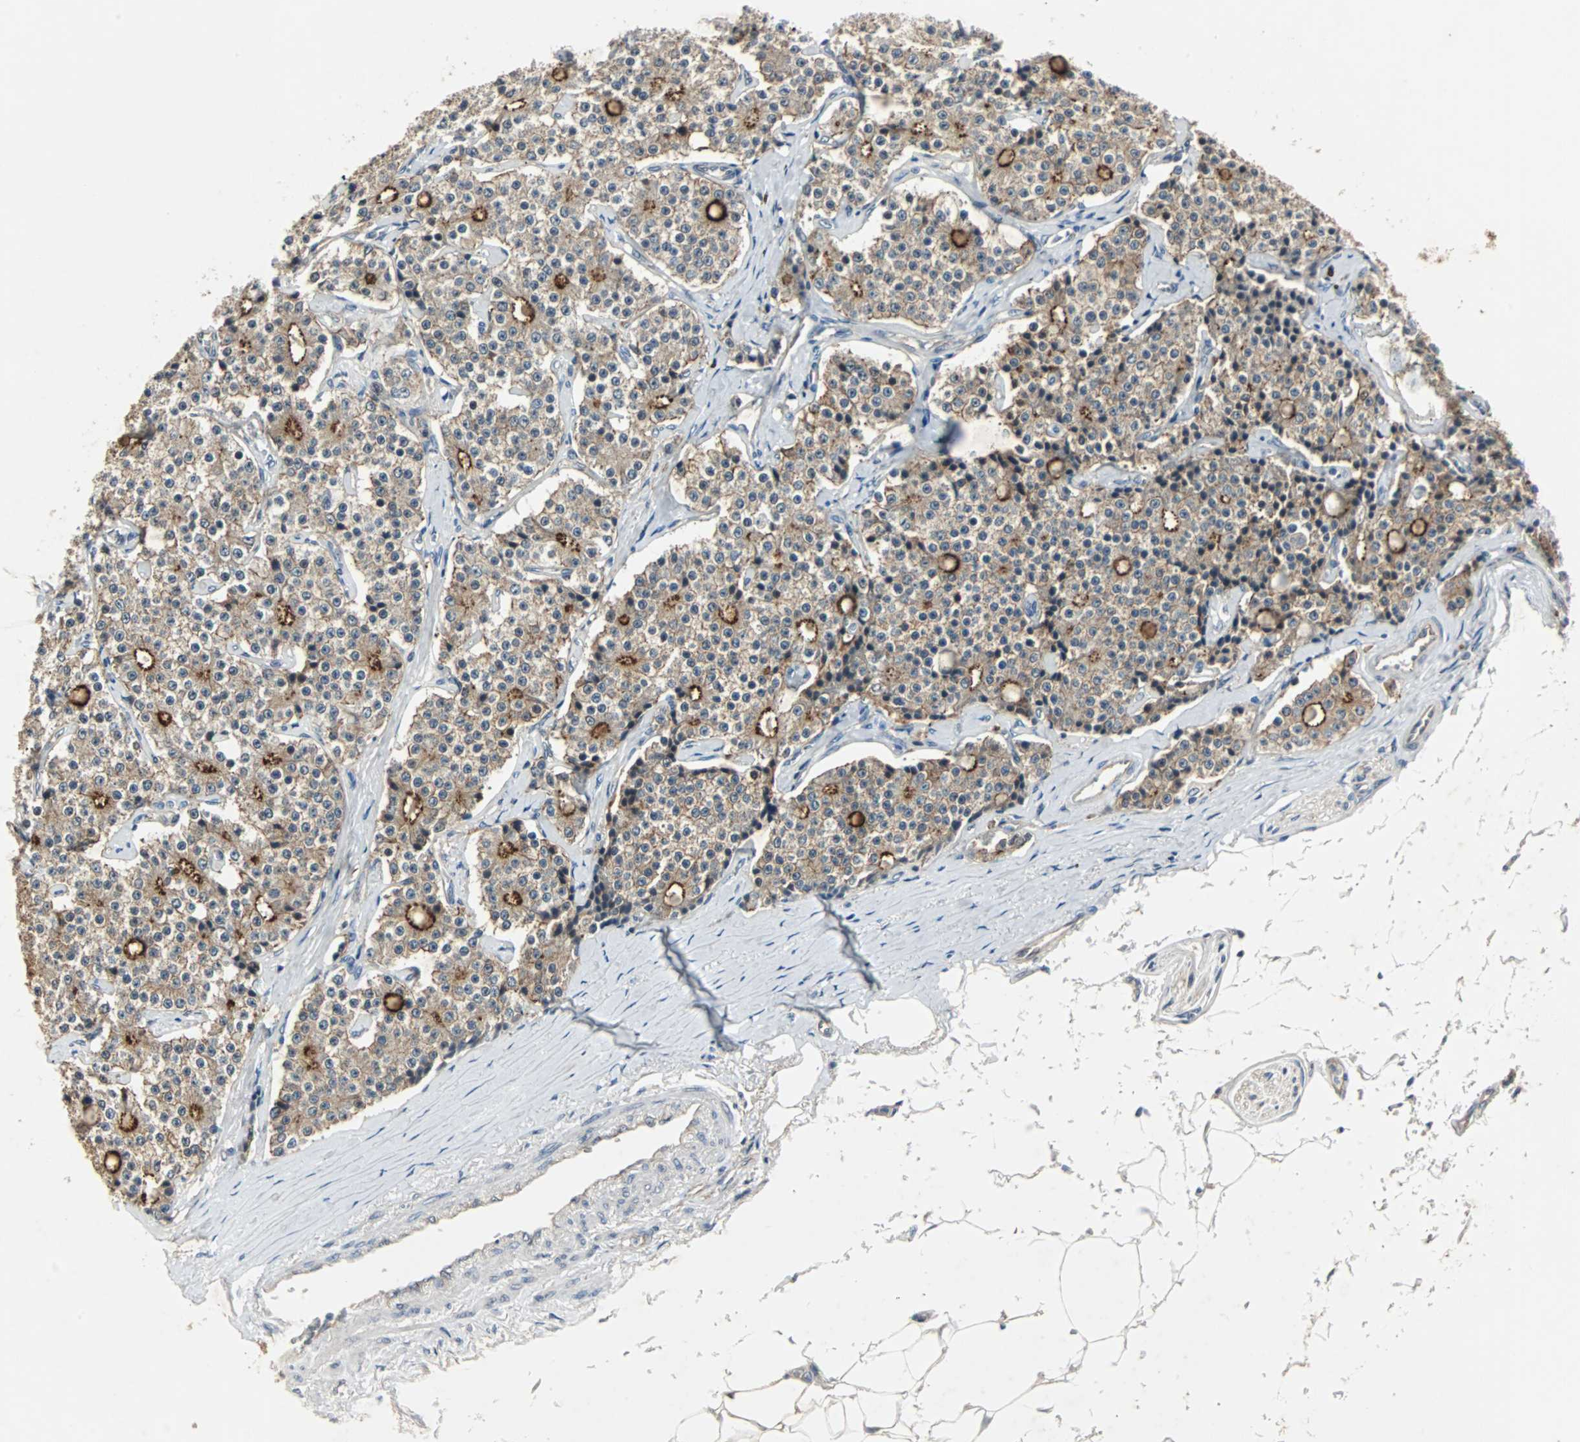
{"staining": {"intensity": "moderate", "quantity": ">75%", "location": "cytoplasmic/membranous"}, "tissue": "carcinoid", "cell_type": "Tumor cells", "image_type": "cancer", "snomed": [{"axis": "morphology", "description": "Carcinoid, malignant, NOS"}, {"axis": "topography", "description": "Colon"}], "caption": "Protein positivity by IHC exhibits moderate cytoplasmic/membranous staining in approximately >75% of tumor cells in malignant carcinoid.", "gene": "CMC2", "patient": {"sex": "female", "age": 61}}